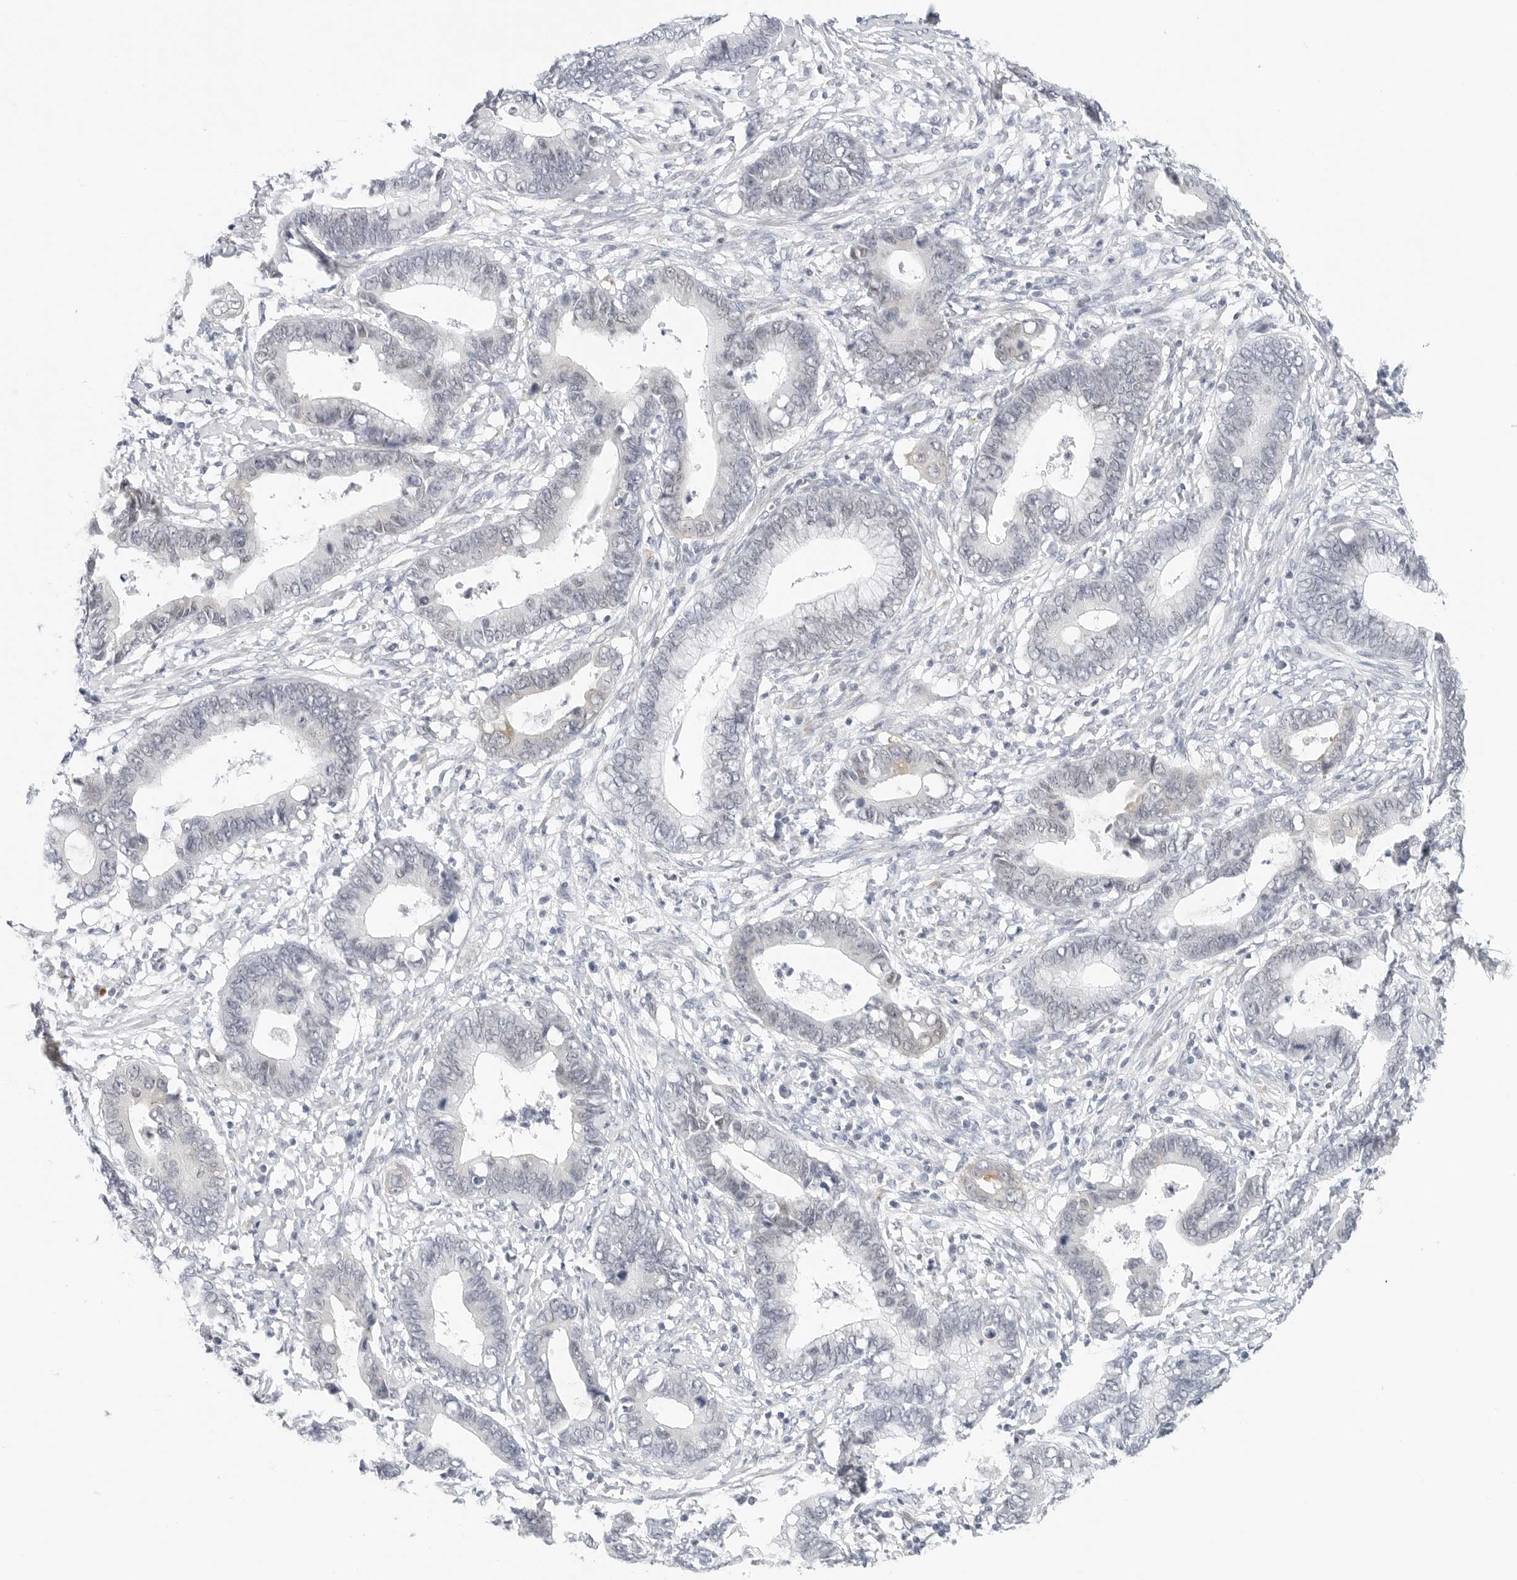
{"staining": {"intensity": "negative", "quantity": "none", "location": "none"}, "tissue": "cervical cancer", "cell_type": "Tumor cells", "image_type": "cancer", "snomed": [{"axis": "morphology", "description": "Adenocarcinoma, NOS"}, {"axis": "topography", "description": "Cervix"}], "caption": "Micrograph shows no significant protein expression in tumor cells of cervical adenocarcinoma.", "gene": "TSEN2", "patient": {"sex": "female", "age": 44}}